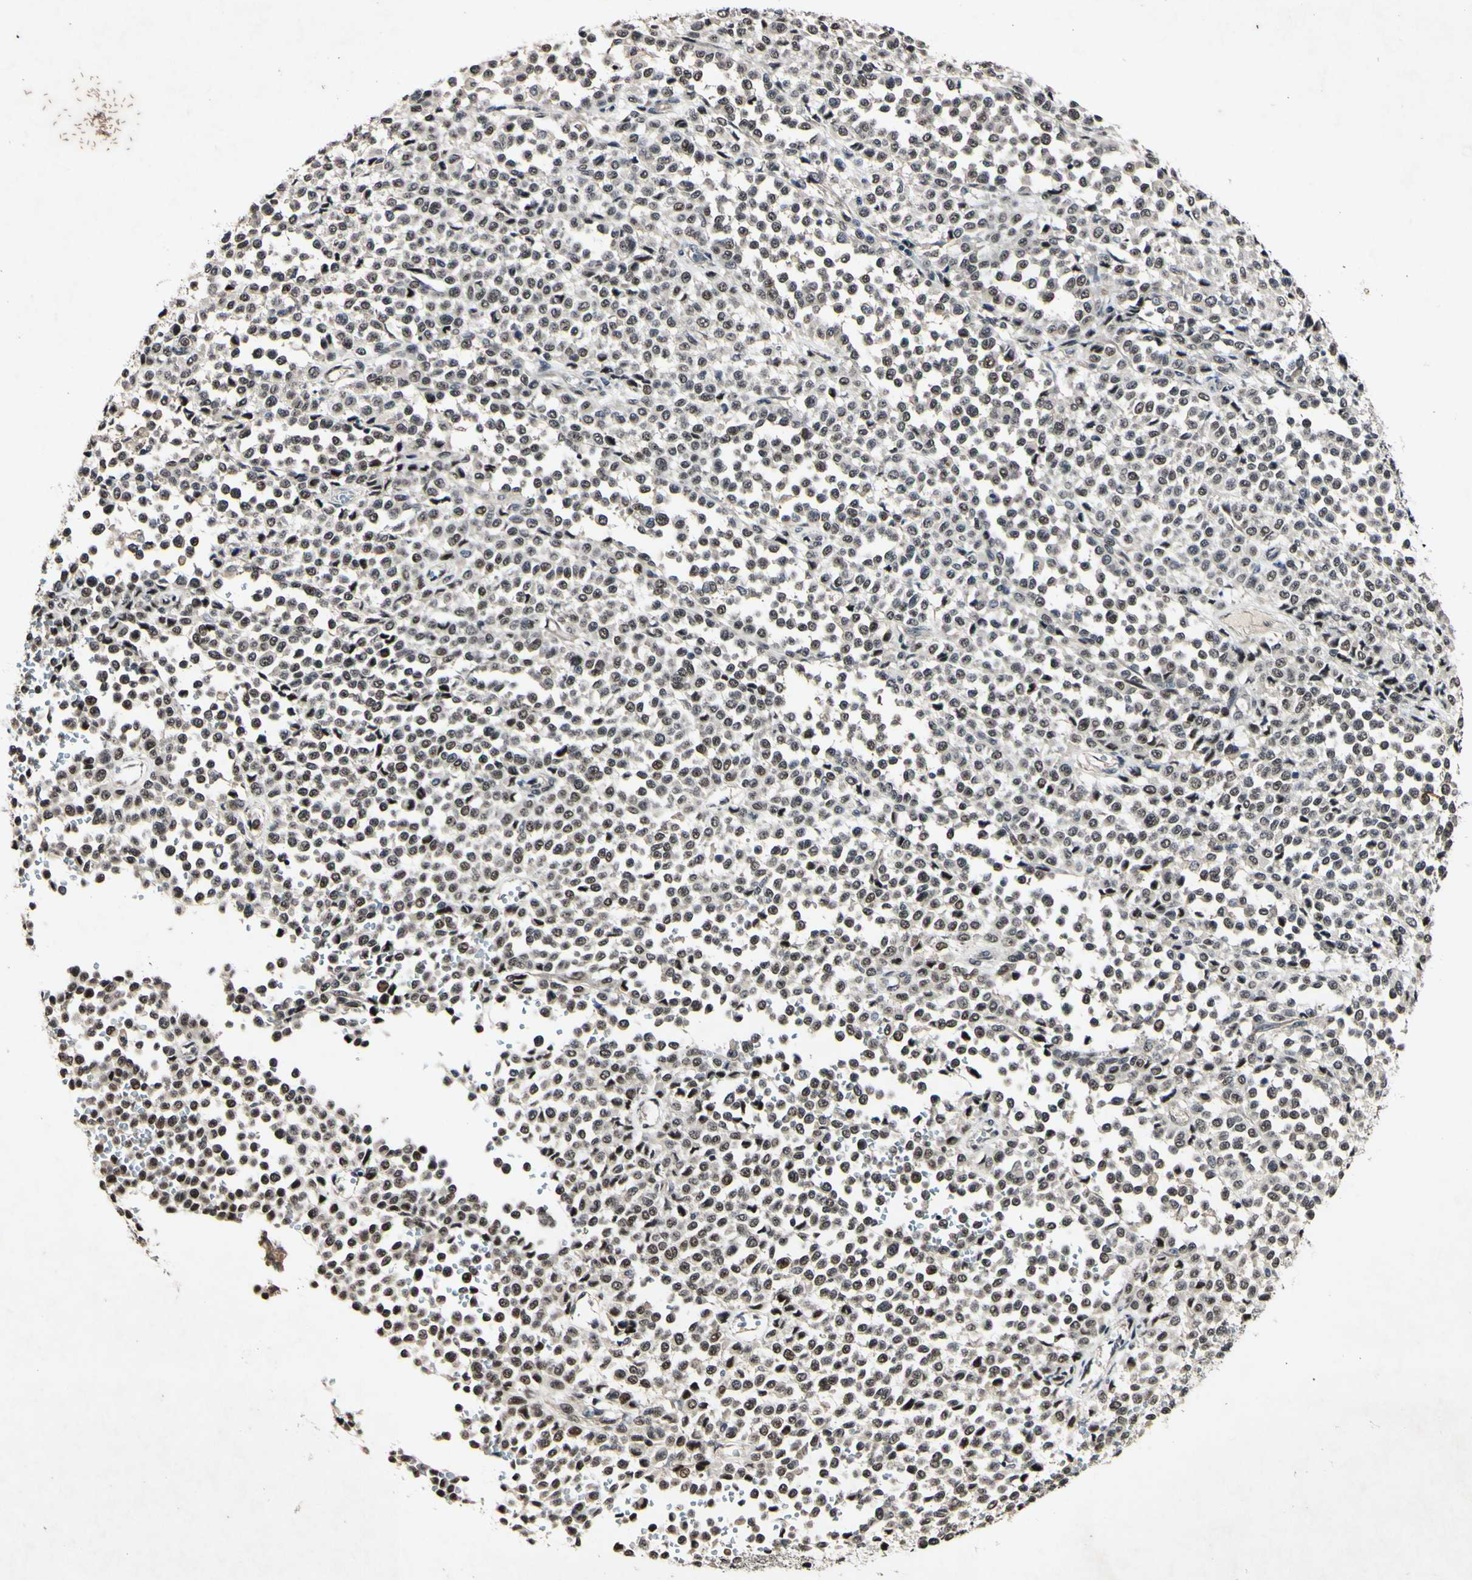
{"staining": {"intensity": "weak", "quantity": ">75%", "location": "nuclear"}, "tissue": "melanoma", "cell_type": "Tumor cells", "image_type": "cancer", "snomed": [{"axis": "morphology", "description": "Malignant melanoma, Metastatic site"}, {"axis": "topography", "description": "Pancreas"}], "caption": "Melanoma stained with DAB (3,3'-diaminobenzidine) IHC shows low levels of weak nuclear expression in about >75% of tumor cells.", "gene": "POLR2F", "patient": {"sex": "female", "age": 30}}